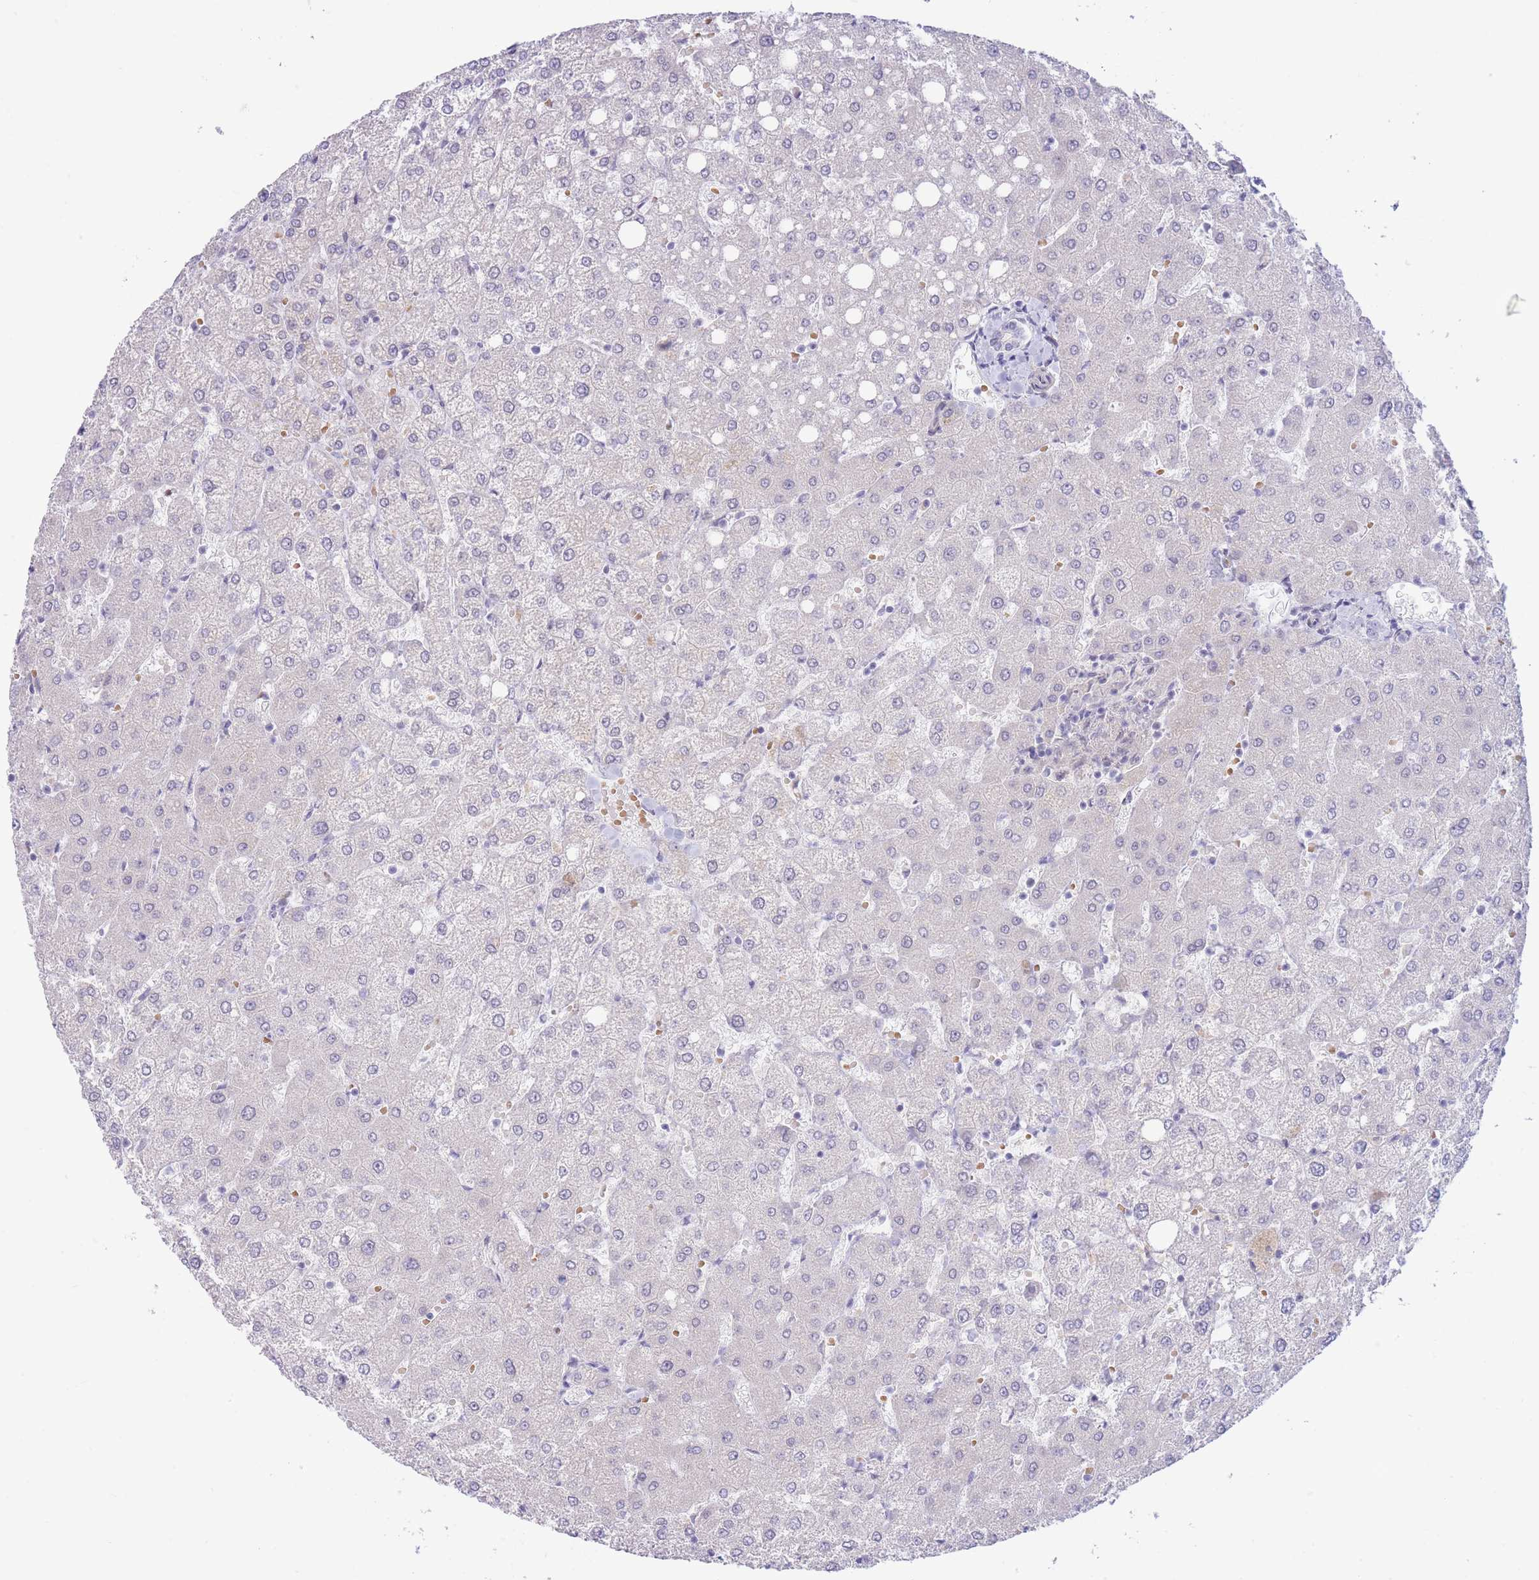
{"staining": {"intensity": "negative", "quantity": "none", "location": "none"}, "tissue": "liver", "cell_type": "Cholangiocytes", "image_type": "normal", "snomed": [{"axis": "morphology", "description": "Normal tissue, NOS"}, {"axis": "topography", "description": "Liver"}], "caption": "This is an IHC photomicrograph of normal liver. There is no expression in cholangiocytes.", "gene": "FBXO46", "patient": {"sex": "female", "age": 54}}